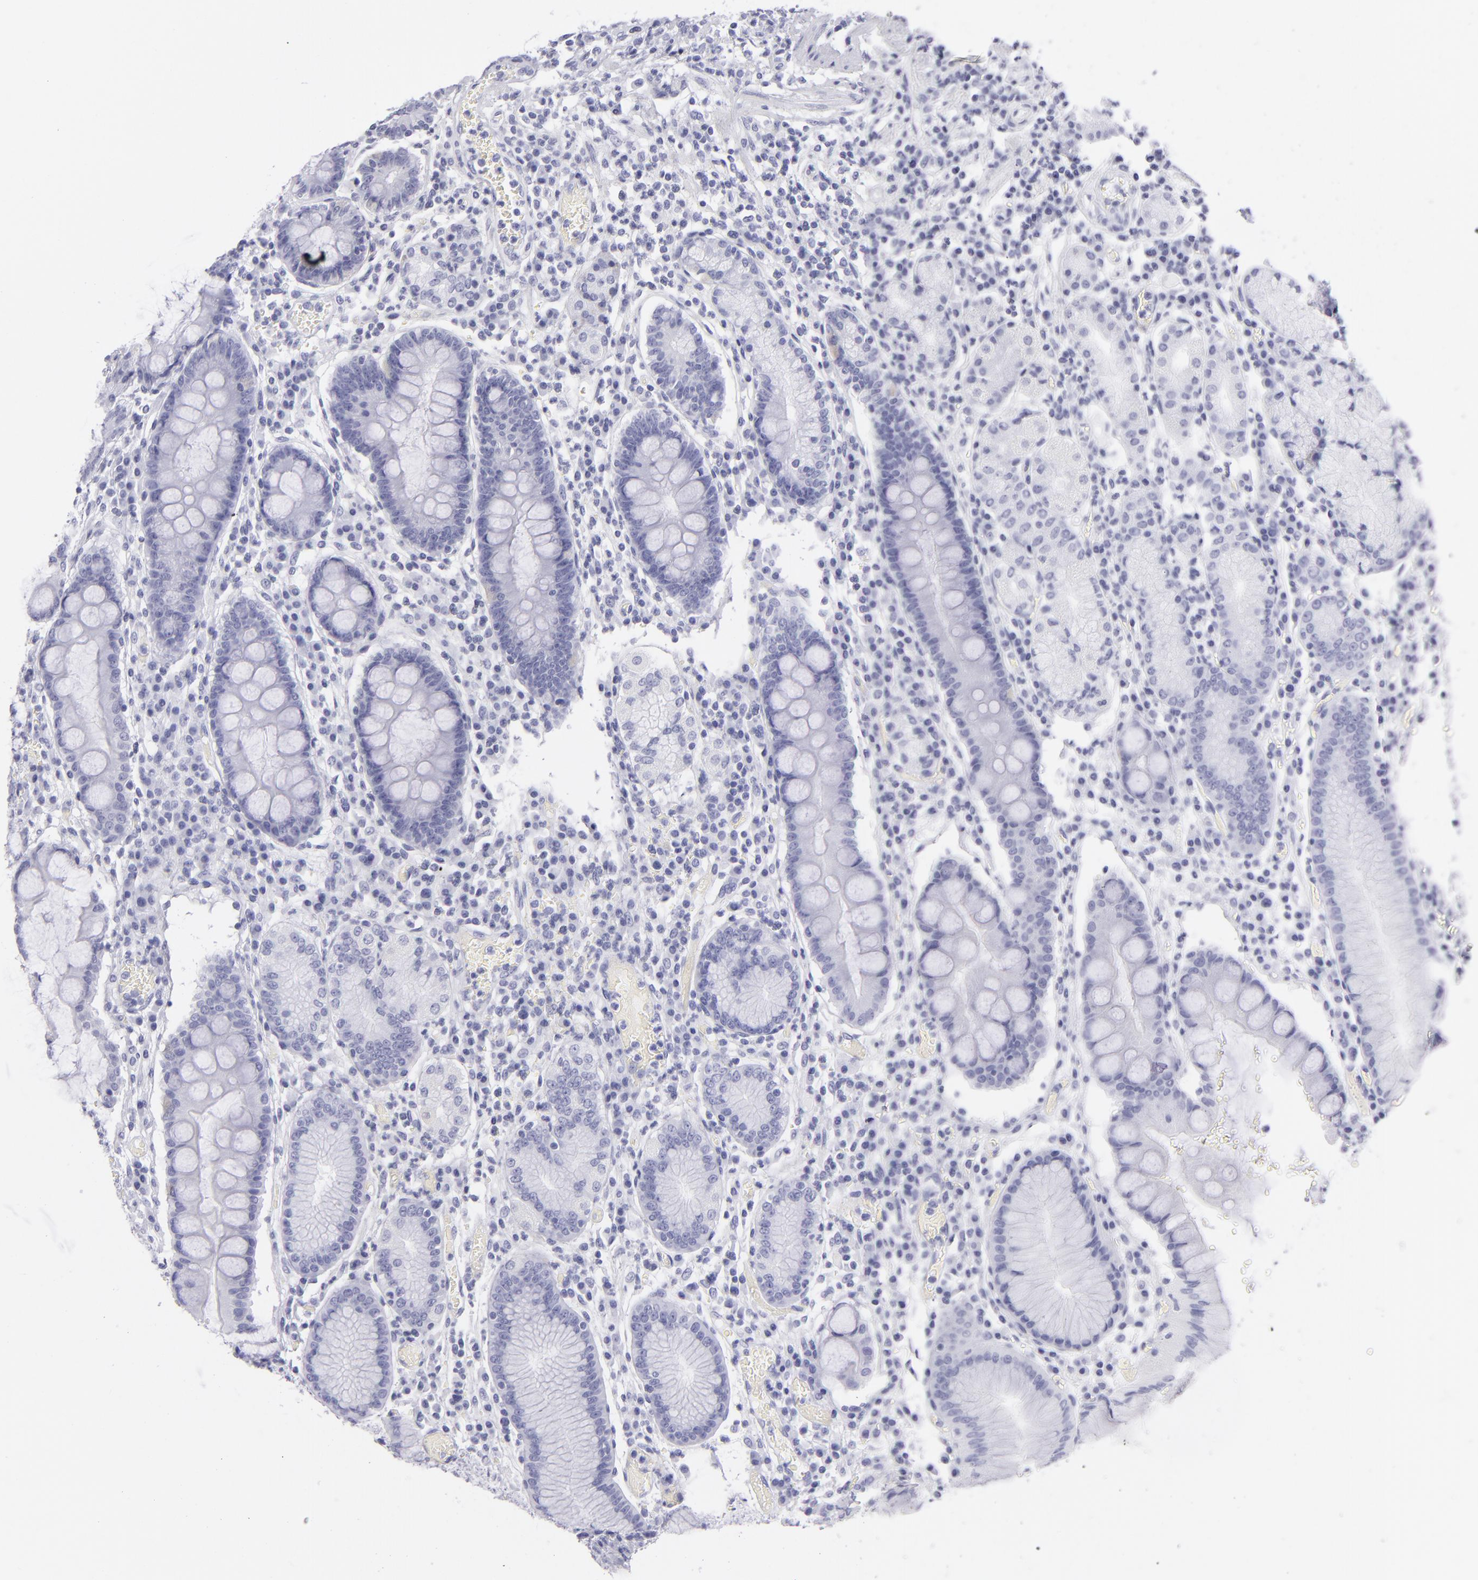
{"staining": {"intensity": "negative", "quantity": "none", "location": "none"}, "tissue": "stomach", "cell_type": "Glandular cells", "image_type": "normal", "snomed": [{"axis": "morphology", "description": "Normal tissue, NOS"}, {"axis": "topography", "description": "Stomach, lower"}], "caption": "Stomach stained for a protein using immunohistochemistry displays no expression glandular cells.", "gene": "PVALB", "patient": {"sex": "female", "age": 73}}